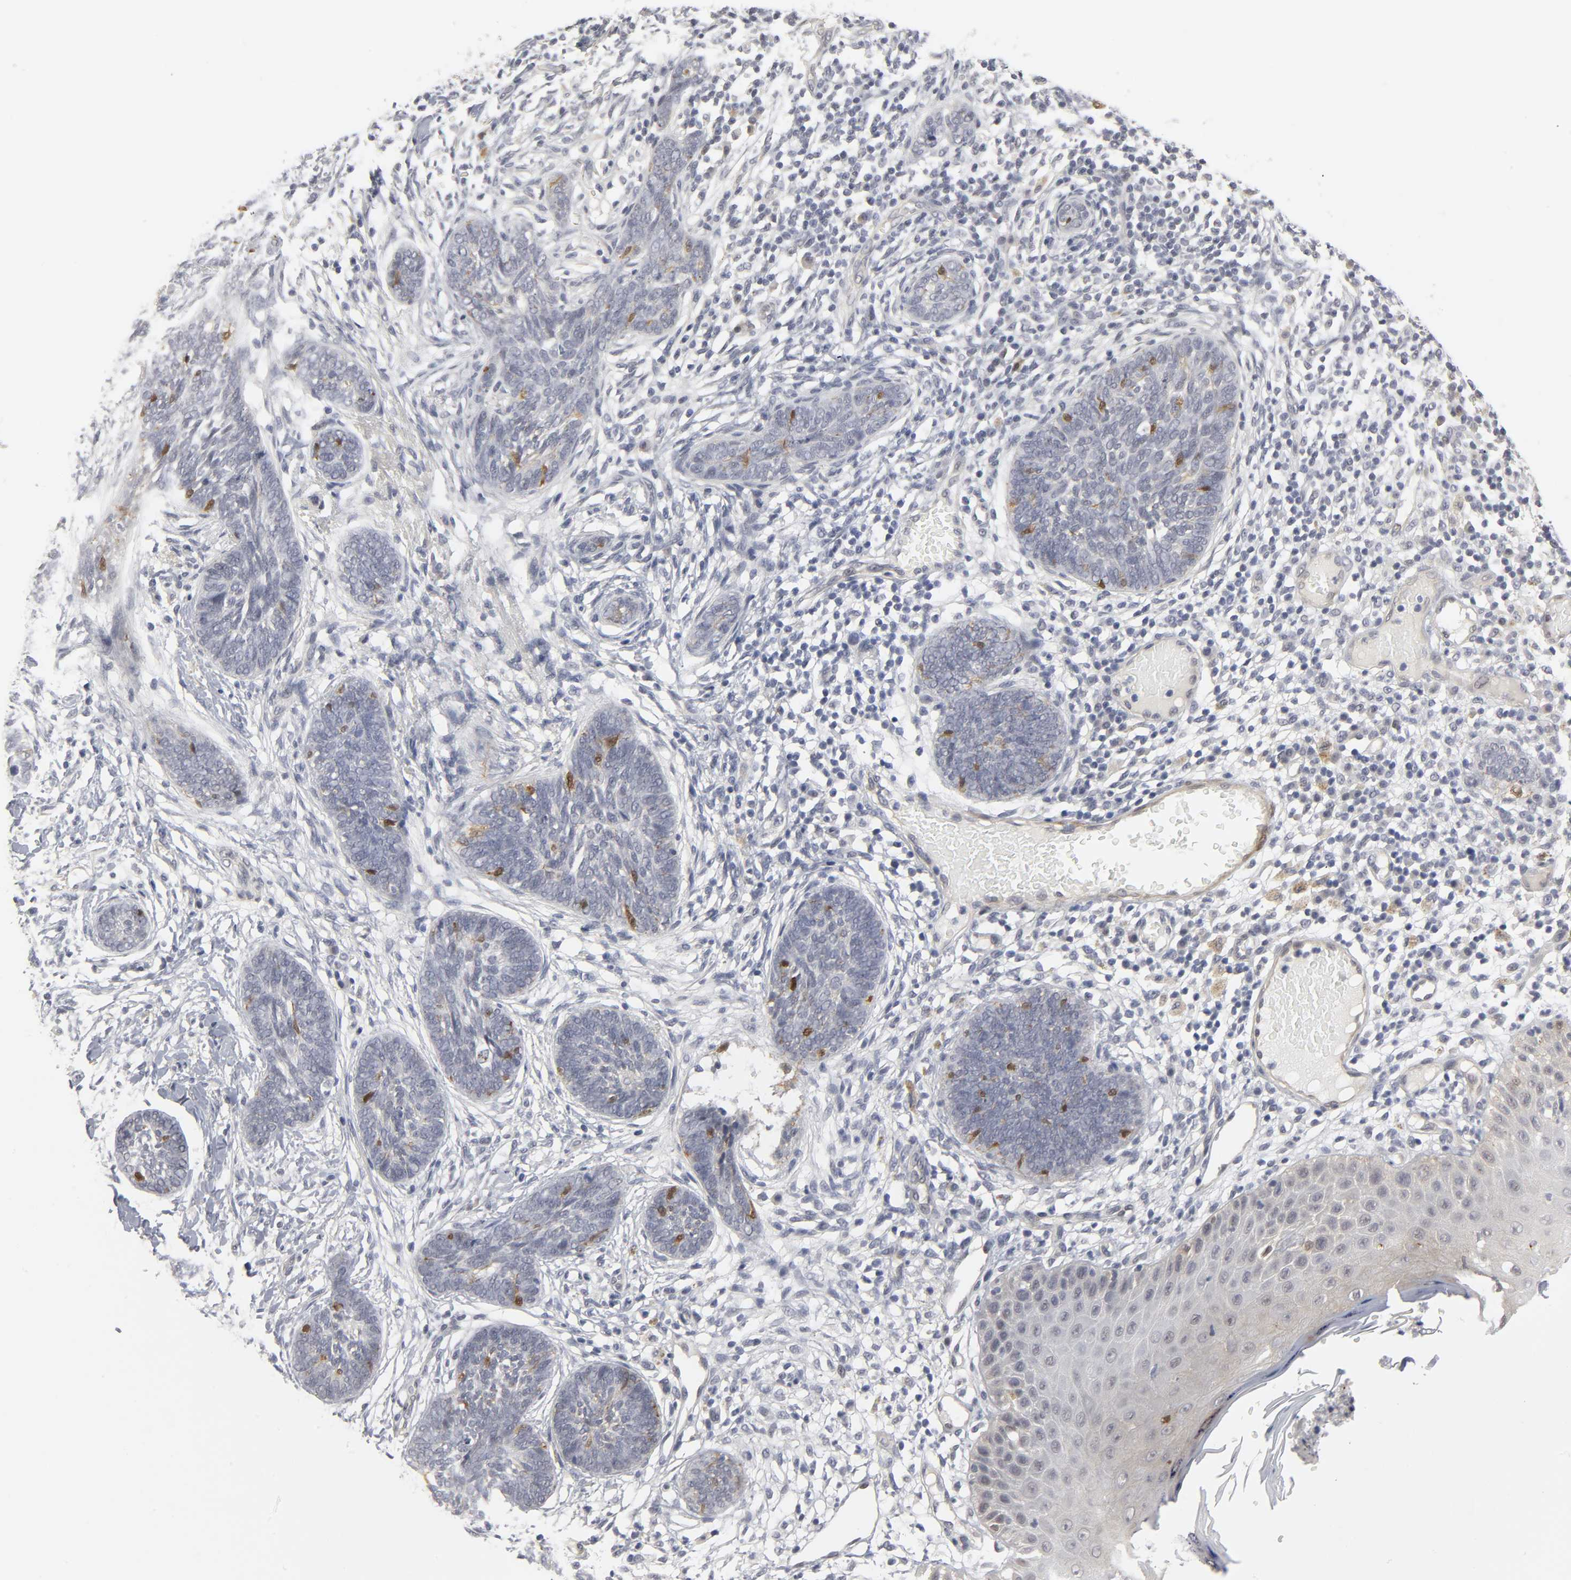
{"staining": {"intensity": "moderate", "quantity": "<25%", "location": "nuclear"}, "tissue": "skin cancer", "cell_type": "Tumor cells", "image_type": "cancer", "snomed": [{"axis": "morphology", "description": "Normal tissue, NOS"}, {"axis": "morphology", "description": "Basal cell carcinoma"}, {"axis": "topography", "description": "Skin"}], "caption": "Skin cancer was stained to show a protein in brown. There is low levels of moderate nuclear positivity in approximately <25% of tumor cells.", "gene": "PDLIM3", "patient": {"sex": "male", "age": 87}}